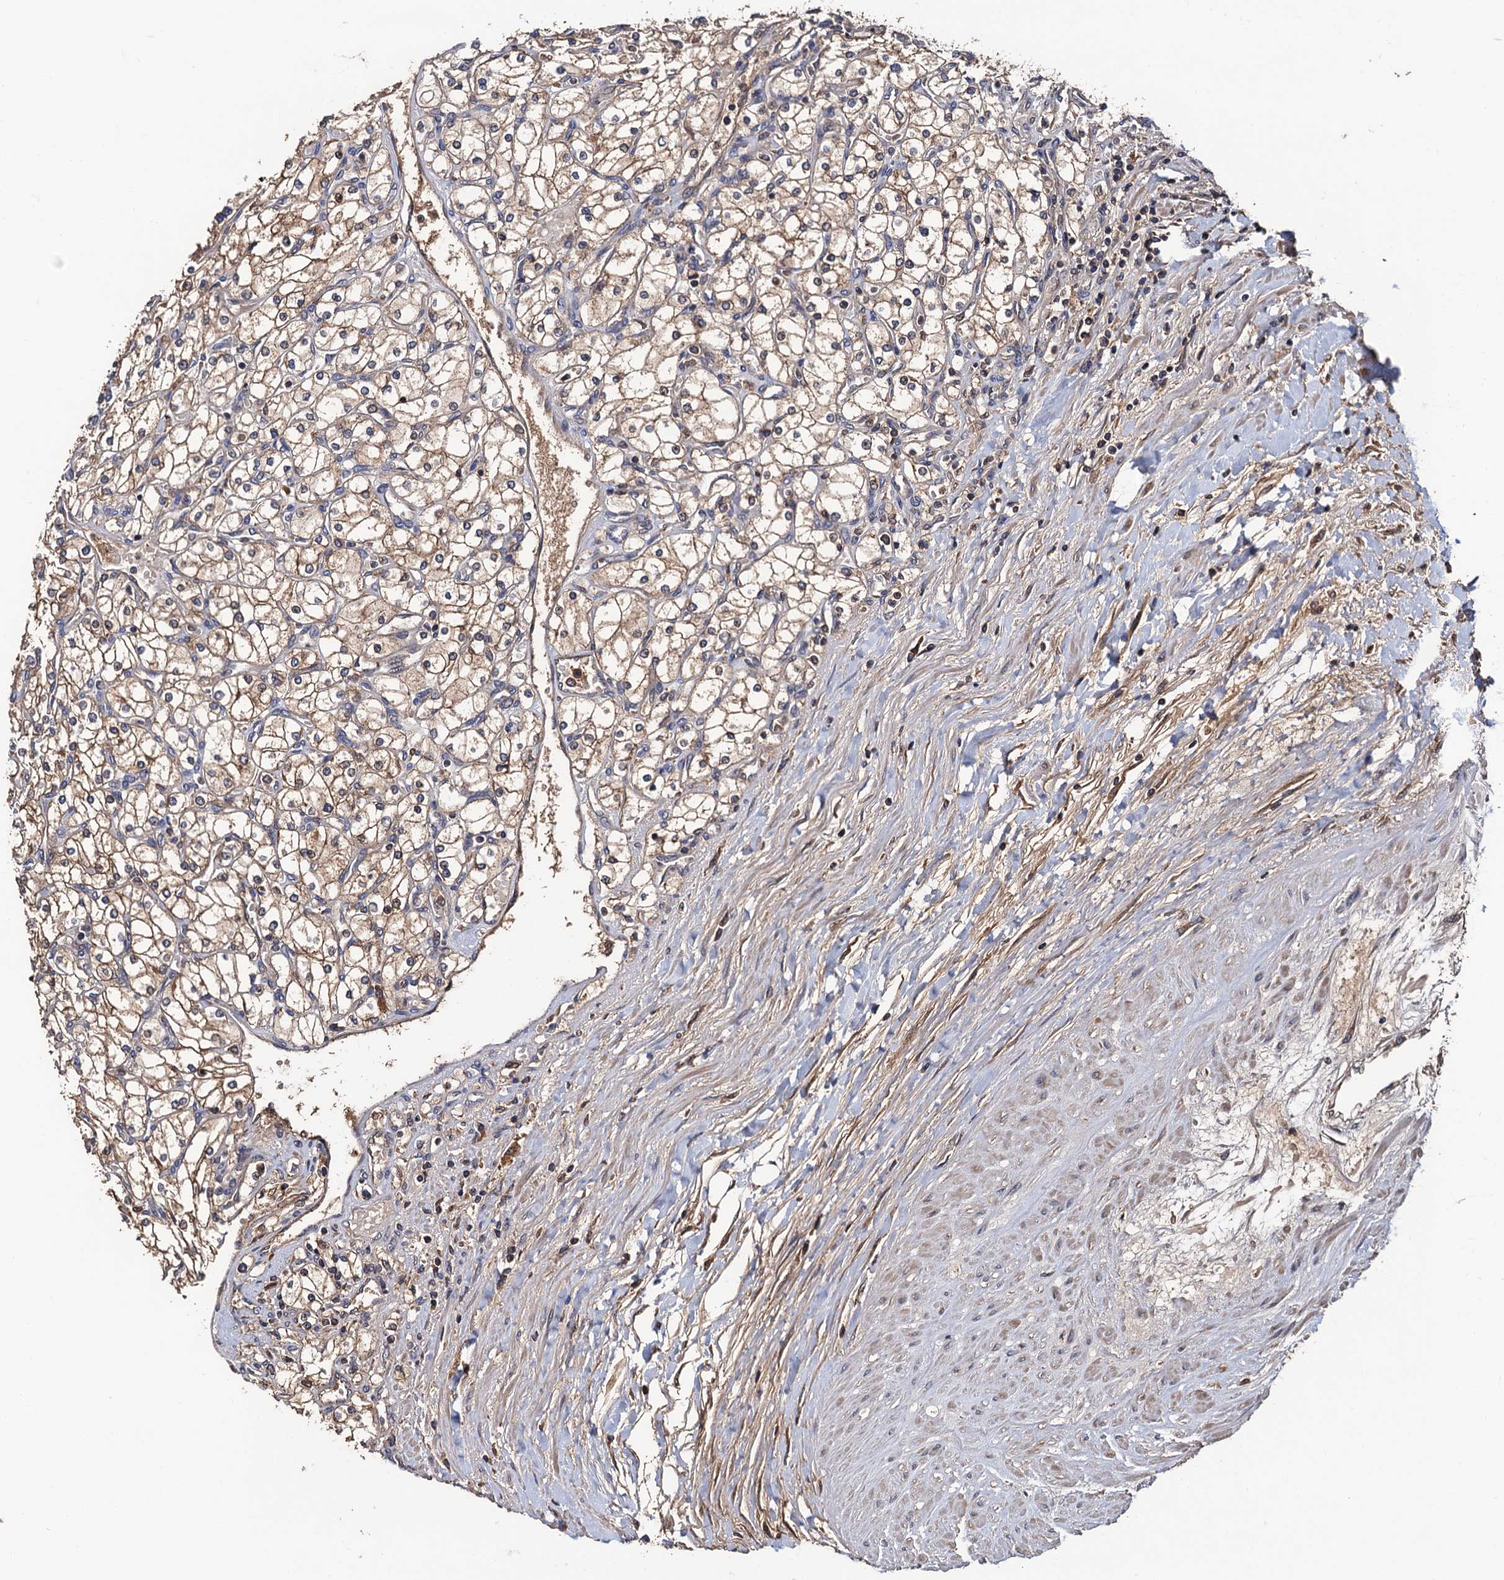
{"staining": {"intensity": "weak", "quantity": ">75%", "location": "cytoplasmic/membranous"}, "tissue": "renal cancer", "cell_type": "Tumor cells", "image_type": "cancer", "snomed": [{"axis": "morphology", "description": "Adenocarcinoma, NOS"}, {"axis": "topography", "description": "Kidney"}], "caption": "Human adenocarcinoma (renal) stained for a protein (brown) shows weak cytoplasmic/membranous positive positivity in approximately >75% of tumor cells.", "gene": "RGS11", "patient": {"sex": "male", "age": 80}}